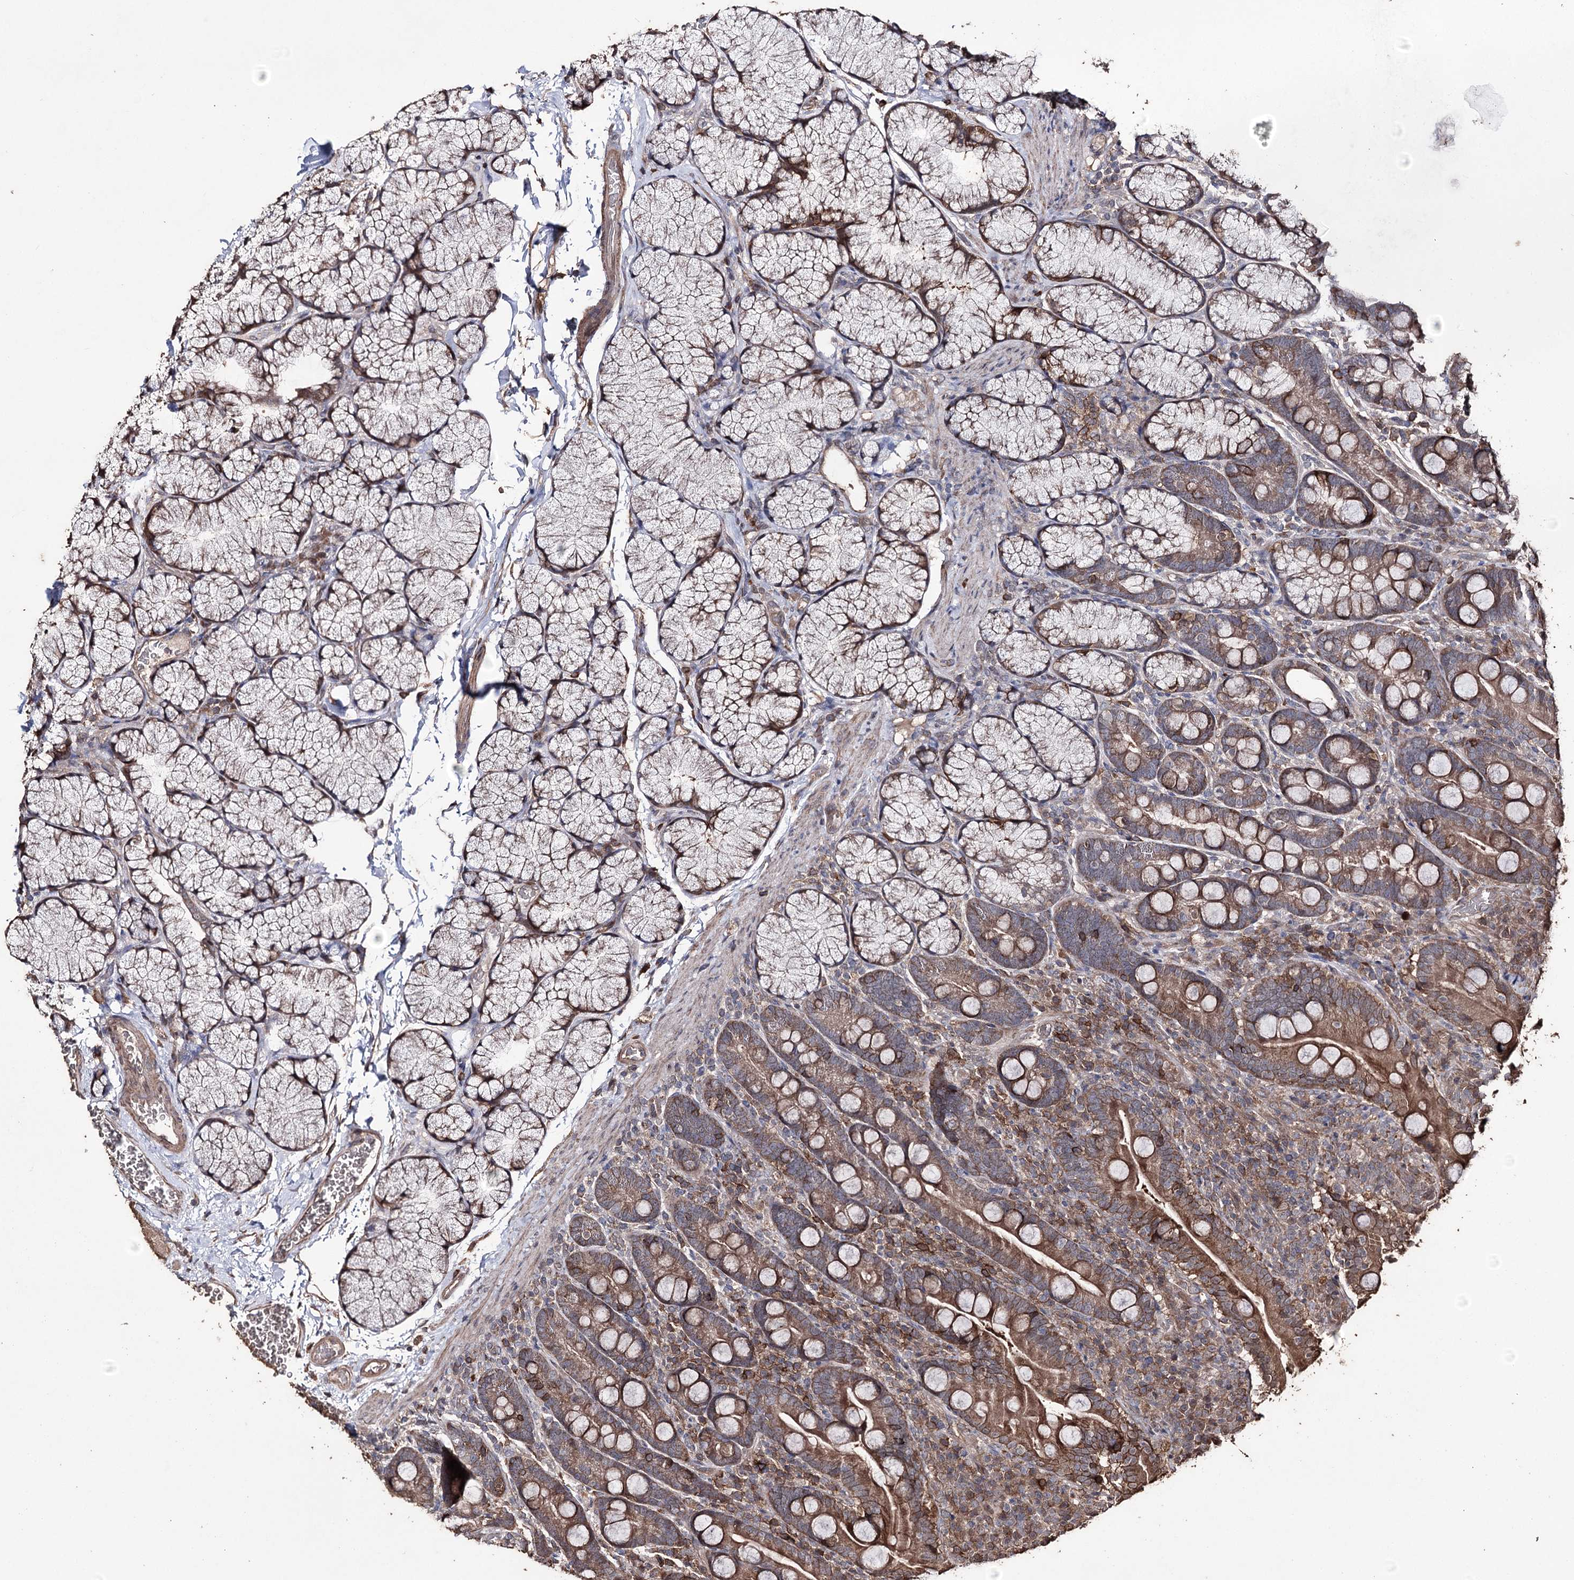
{"staining": {"intensity": "strong", "quantity": ">75%", "location": "cytoplasmic/membranous"}, "tissue": "duodenum", "cell_type": "Glandular cells", "image_type": "normal", "snomed": [{"axis": "morphology", "description": "Normal tissue, NOS"}, {"axis": "topography", "description": "Duodenum"}], "caption": "Immunohistochemical staining of unremarkable duodenum demonstrates >75% levels of strong cytoplasmic/membranous protein staining in approximately >75% of glandular cells. (Stains: DAB (3,3'-diaminobenzidine) in brown, nuclei in blue, Microscopy: brightfield microscopy at high magnification).", "gene": "ZNF662", "patient": {"sex": "male", "age": 35}}